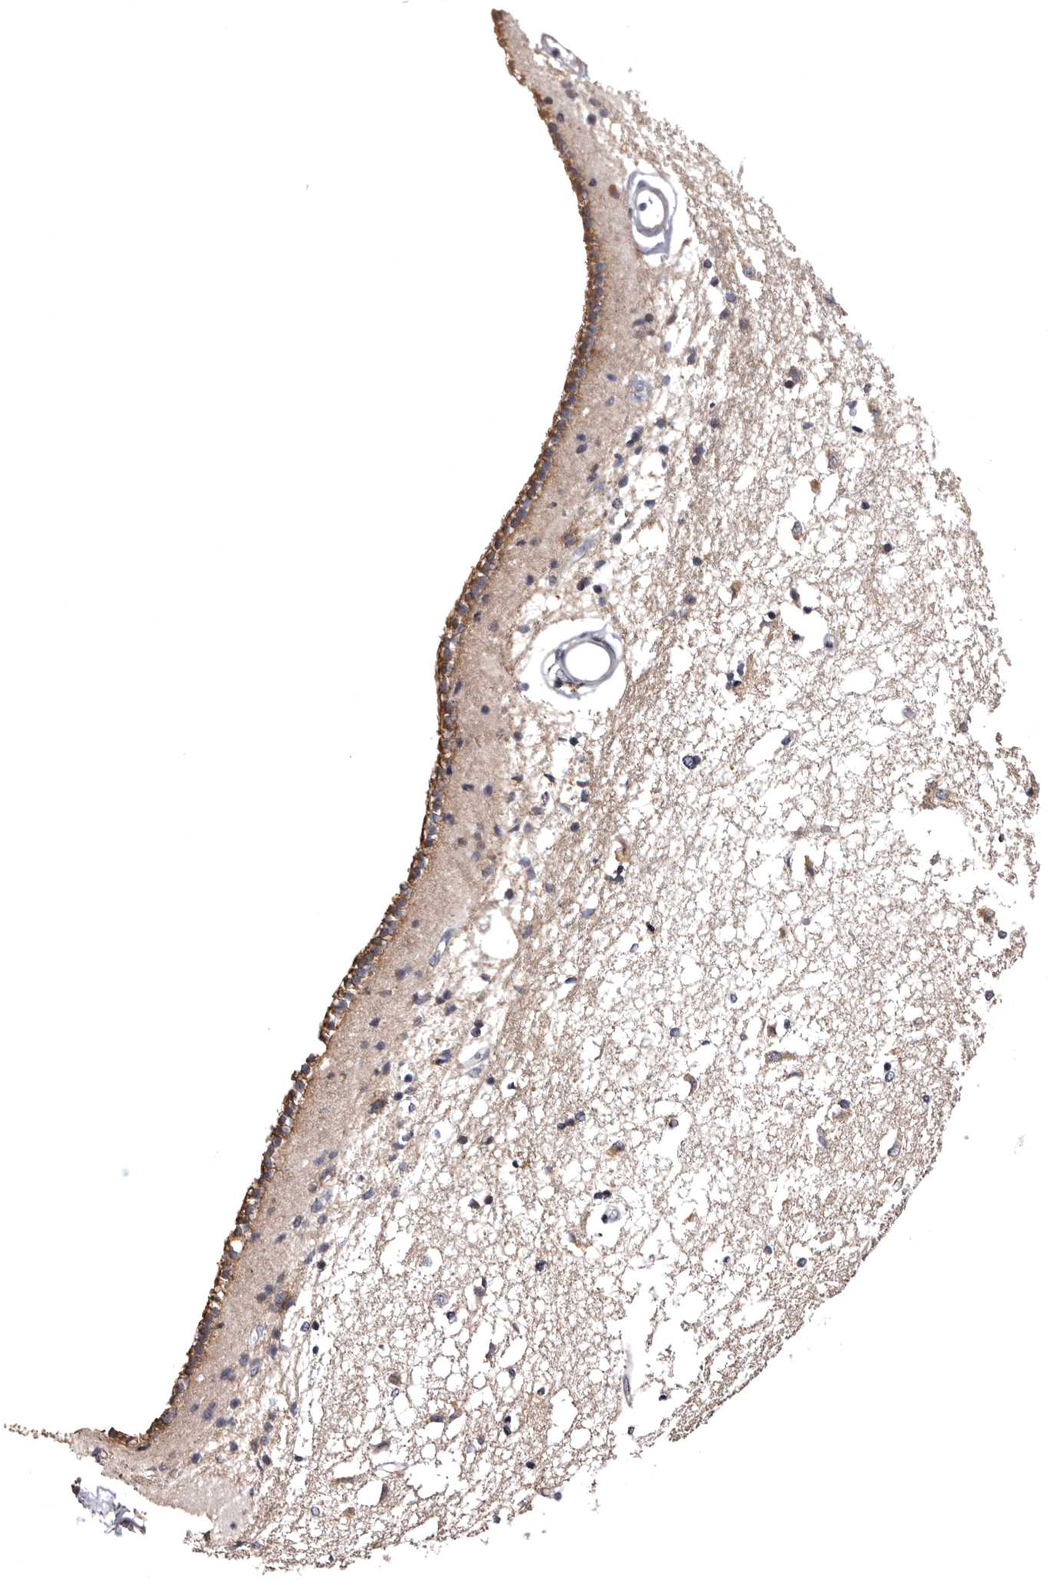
{"staining": {"intensity": "moderate", "quantity": "<25%", "location": "cytoplasmic/membranous"}, "tissue": "caudate", "cell_type": "Glial cells", "image_type": "normal", "snomed": [{"axis": "morphology", "description": "Normal tissue, NOS"}, {"axis": "topography", "description": "Lateral ventricle wall"}], "caption": "Glial cells demonstrate moderate cytoplasmic/membranous positivity in approximately <25% of cells in unremarkable caudate.", "gene": "FAM91A1", "patient": {"sex": "male", "age": 45}}